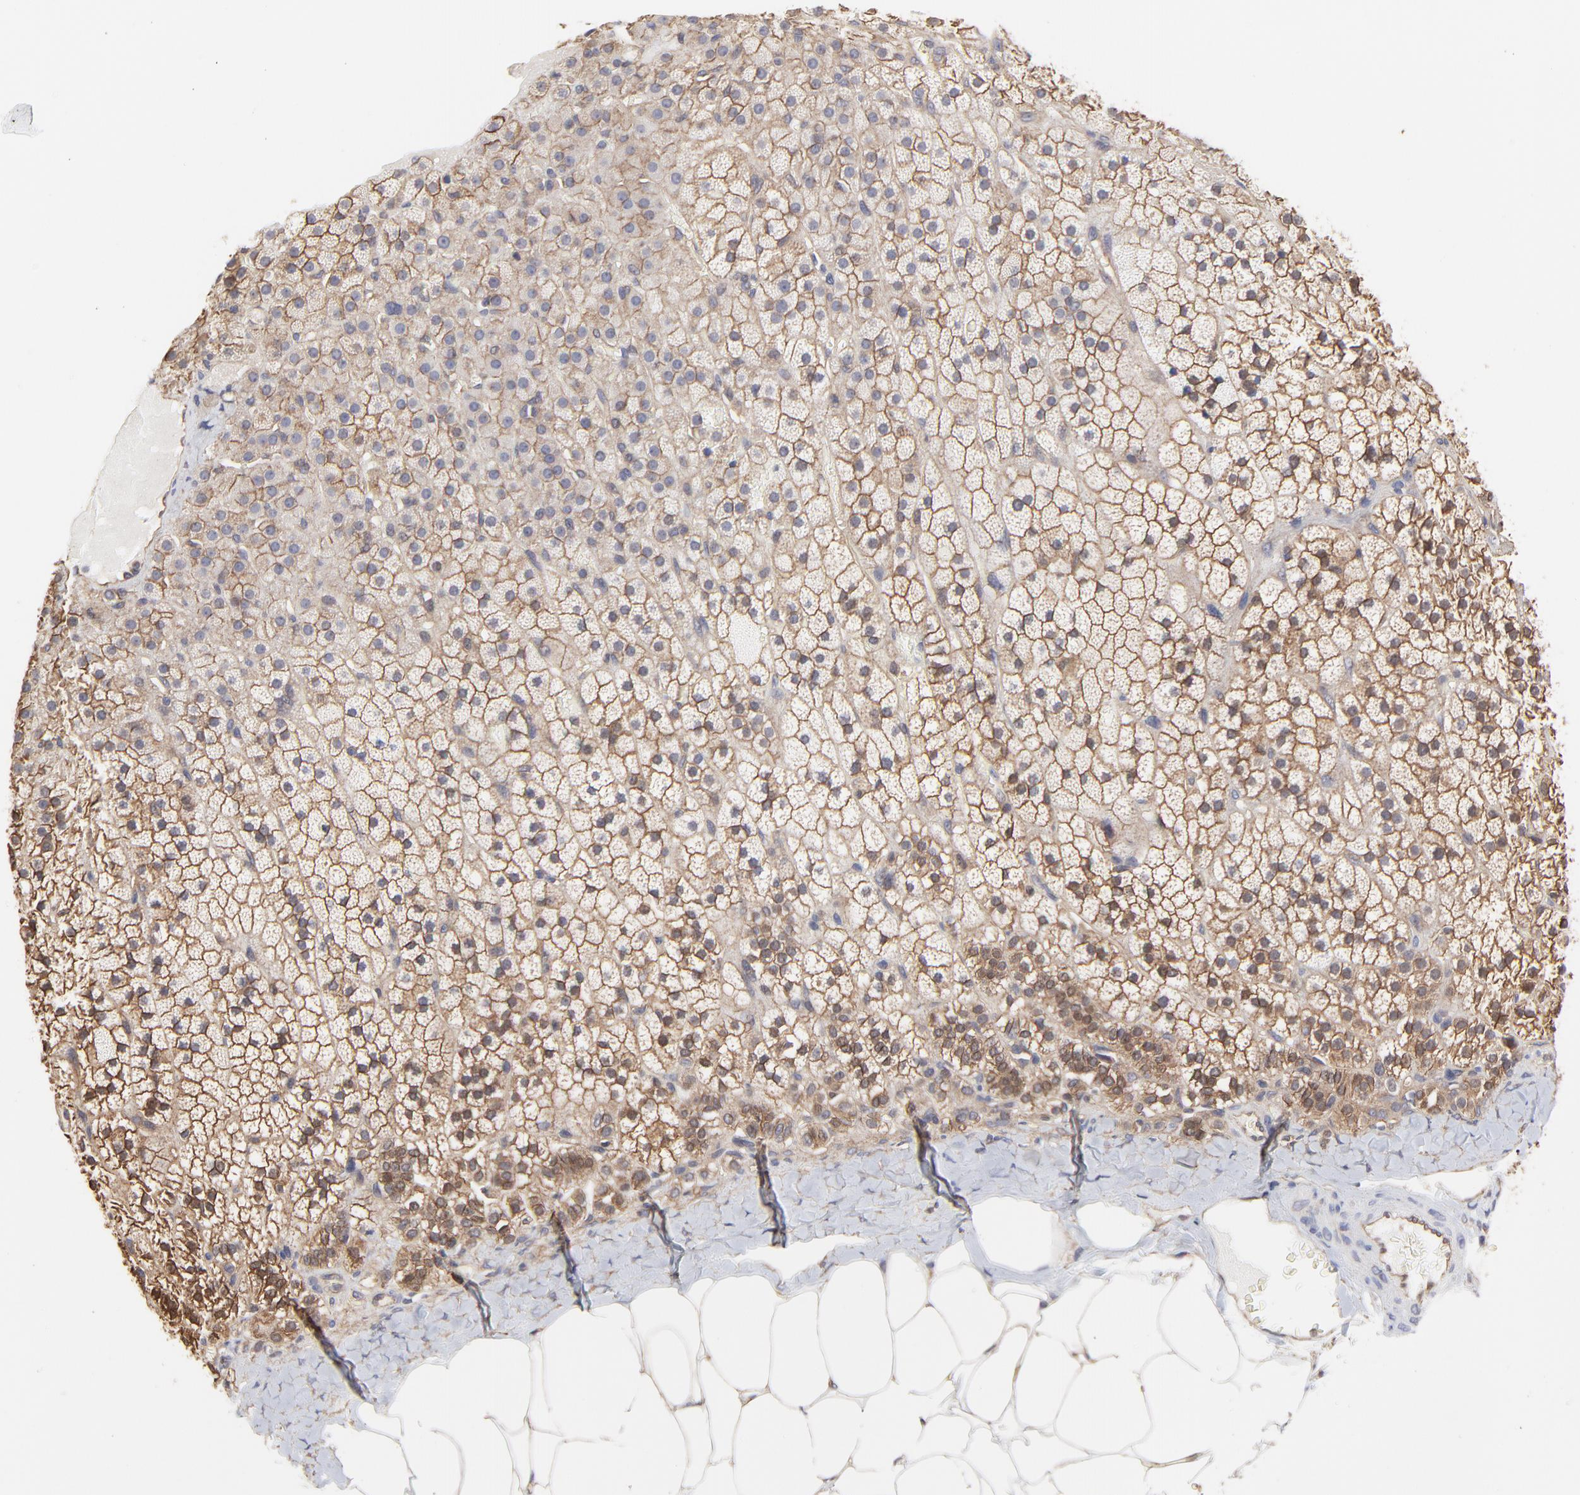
{"staining": {"intensity": "moderate", "quantity": ">75%", "location": "cytoplasmic/membranous"}, "tissue": "adrenal gland", "cell_type": "Glandular cells", "image_type": "normal", "snomed": [{"axis": "morphology", "description": "Normal tissue, NOS"}, {"axis": "topography", "description": "Adrenal gland"}], "caption": "Immunohistochemical staining of unremarkable adrenal gland demonstrates >75% levels of moderate cytoplasmic/membranous protein expression in about >75% of glandular cells.", "gene": "ARMT1", "patient": {"sex": "male", "age": 35}}